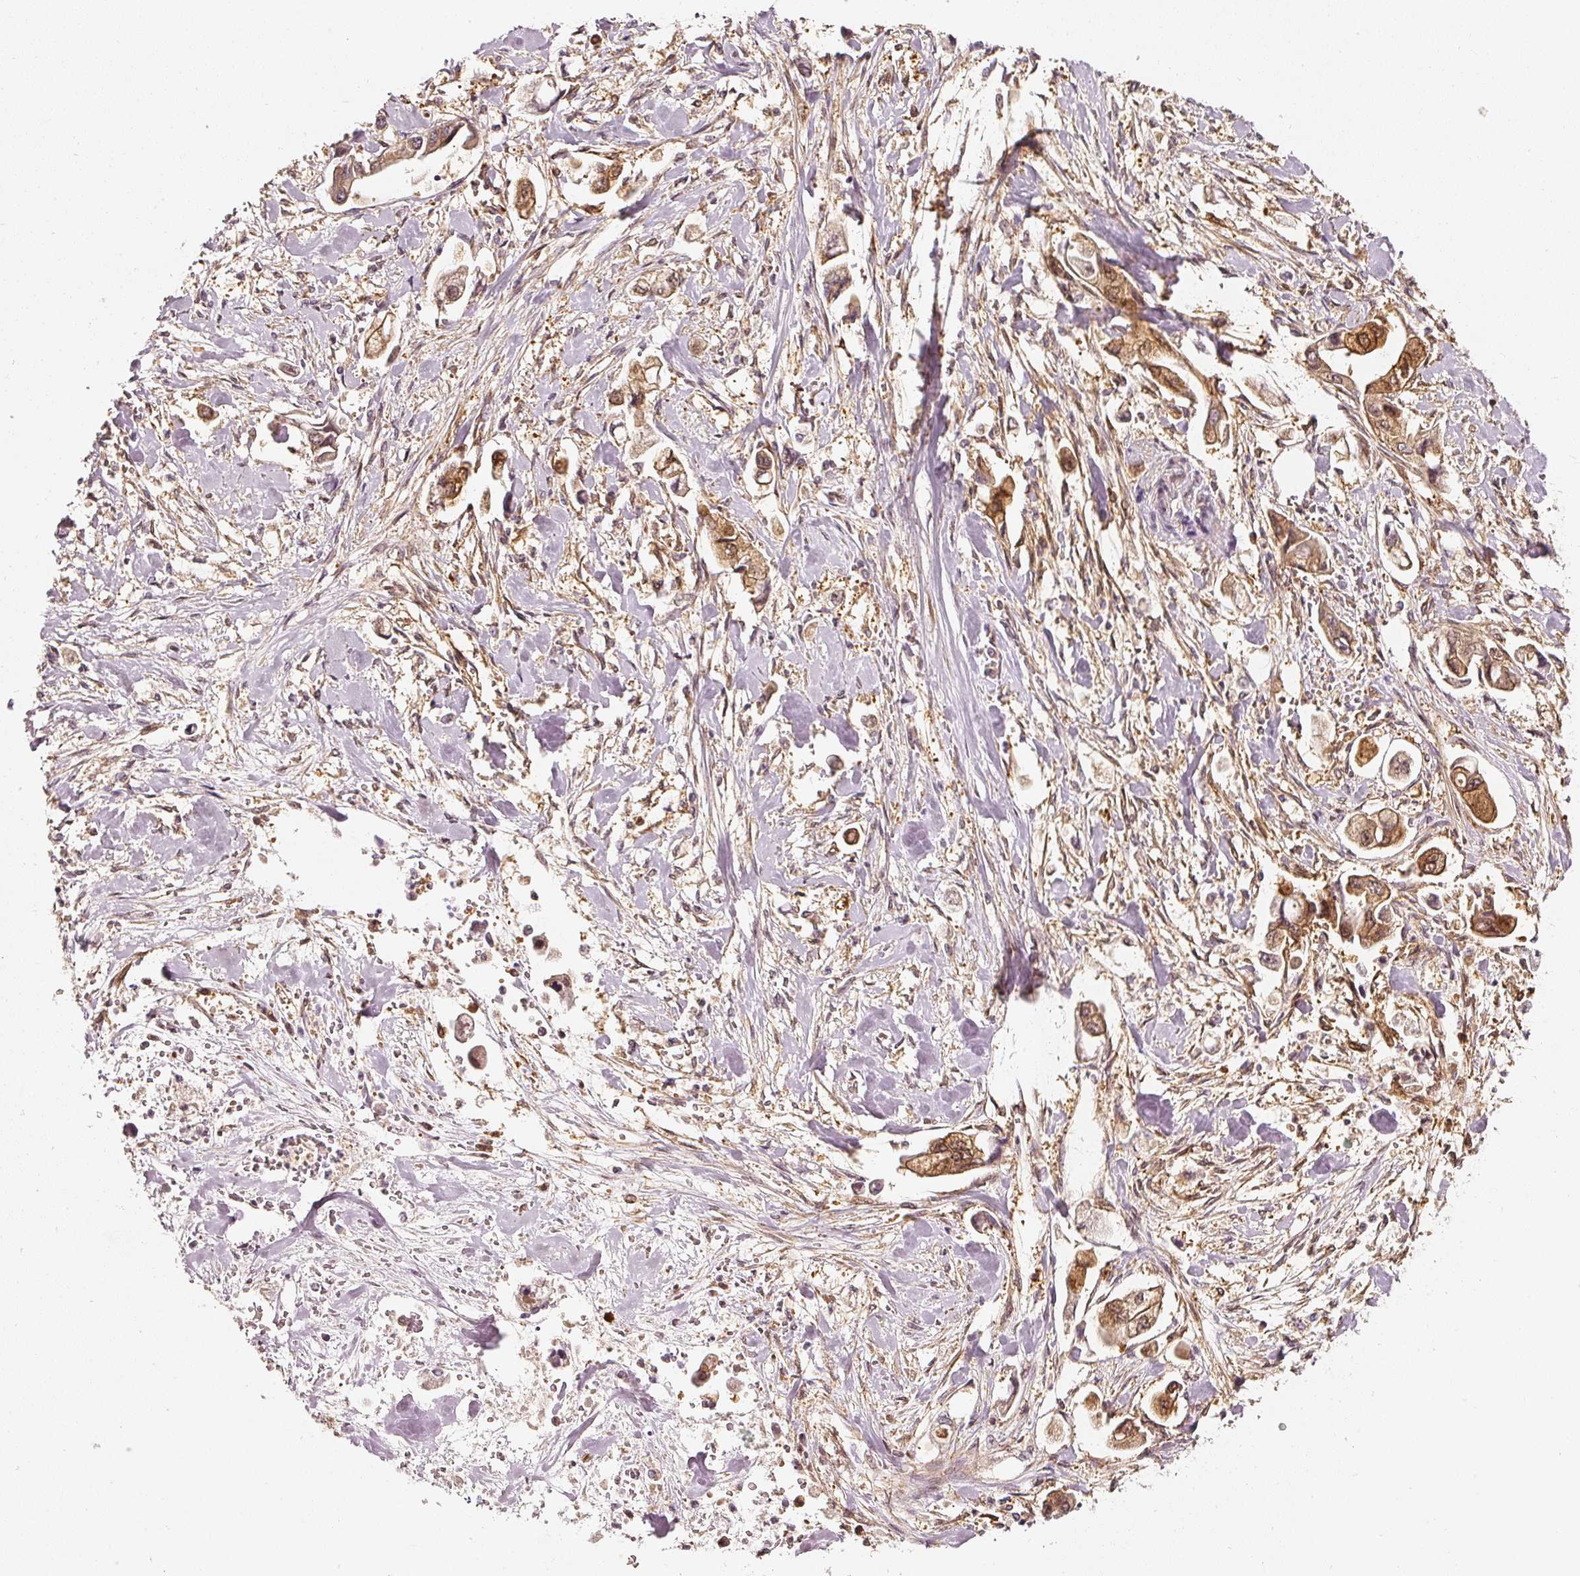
{"staining": {"intensity": "moderate", "quantity": ">75%", "location": "cytoplasmic/membranous,nuclear"}, "tissue": "stomach cancer", "cell_type": "Tumor cells", "image_type": "cancer", "snomed": [{"axis": "morphology", "description": "Adenocarcinoma, NOS"}, {"axis": "topography", "description": "Stomach"}], "caption": "Stomach adenocarcinoma stained for a protein exhibits moderate cytoplasmic/membranous and nuclear positivity in tumor cells.", "gene": "ASMTL", "patient": {"sex": "male", "age": 62}}